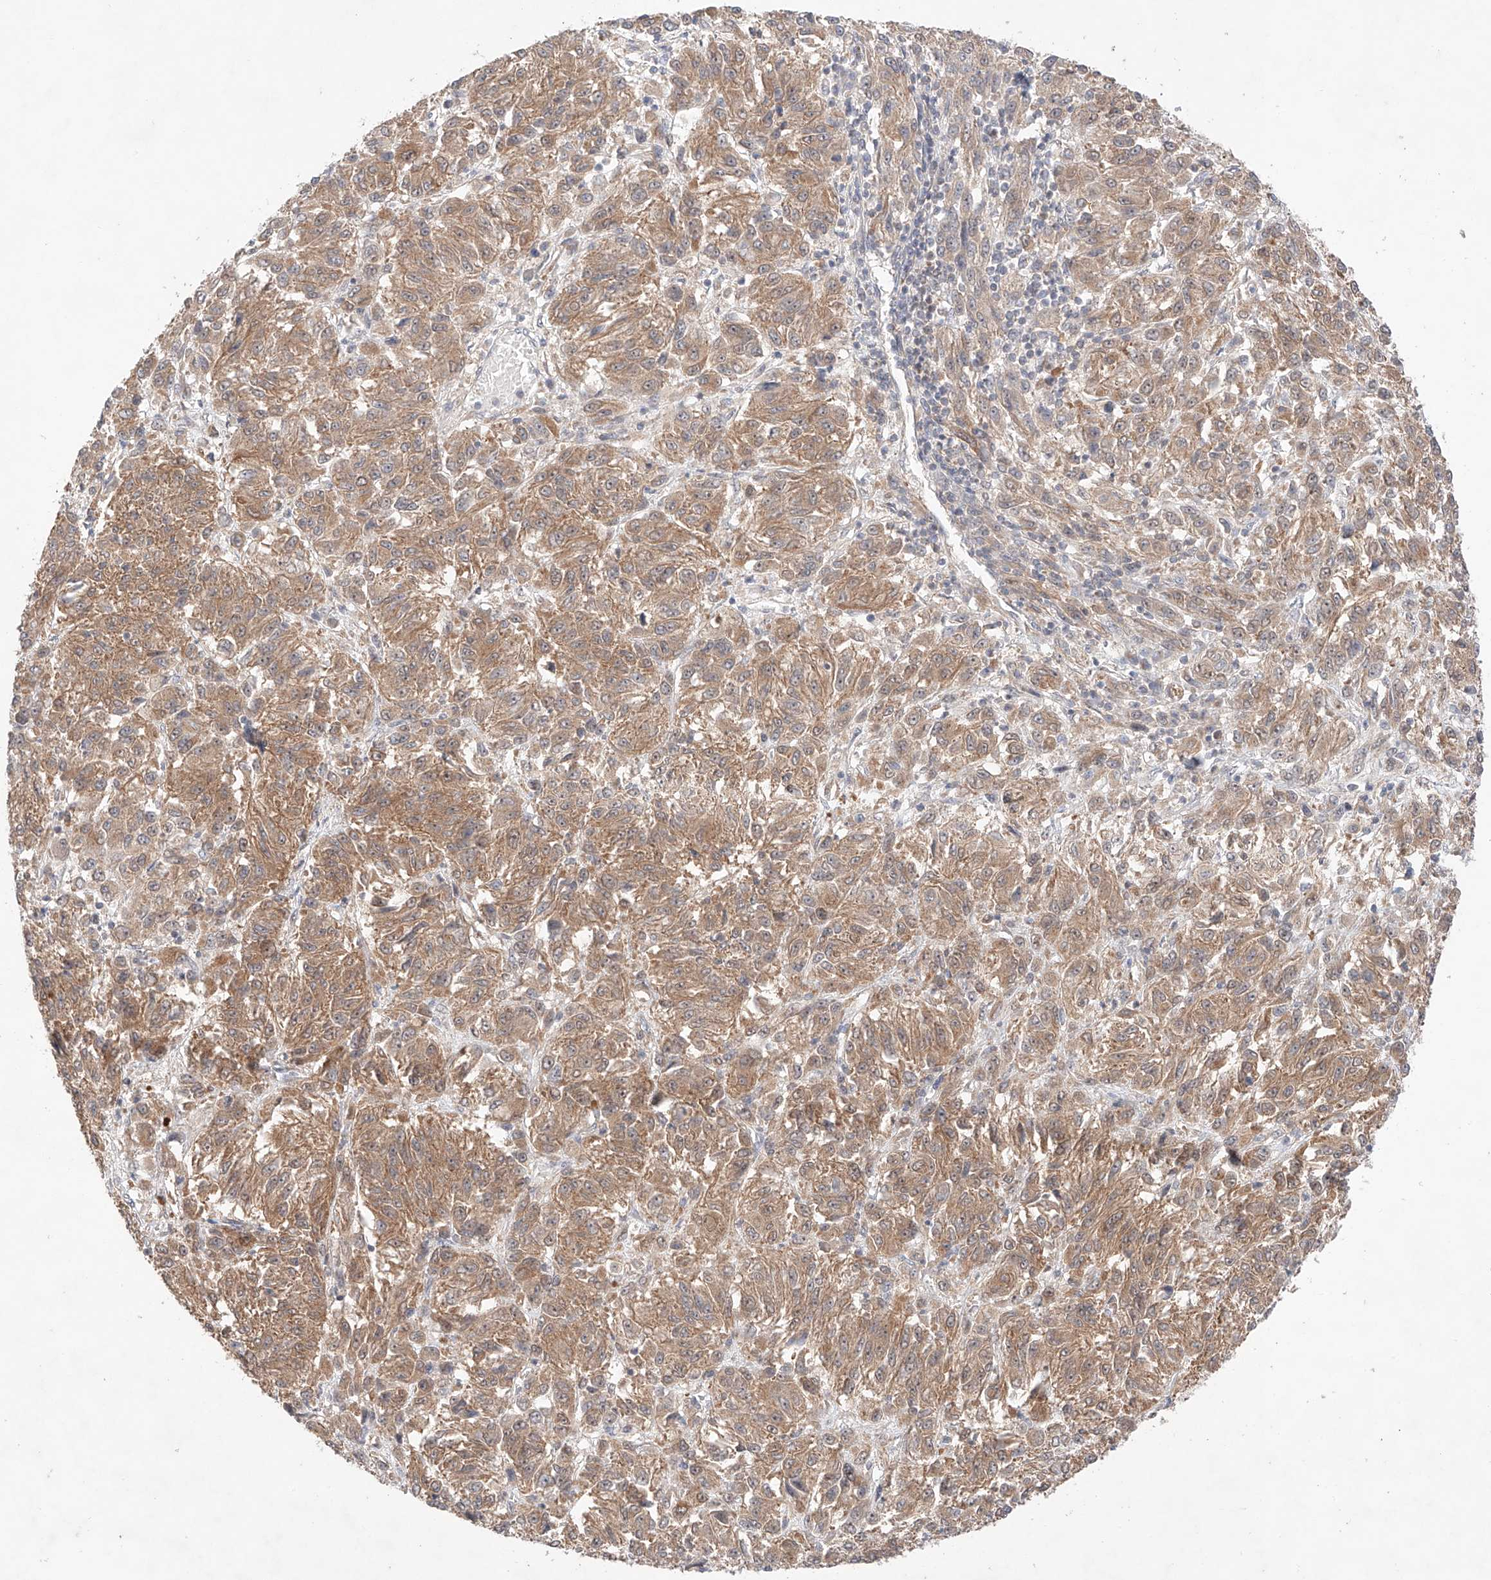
{"staining": {"intensity": "weak", "quantity": ">75%", "location": "cytoplasmic/membranous"}, "tissue": "melanoma", "cell_type": "Tumor cells", "image_type": "cancer", "snomed": [{"axis": "morphology", "description": "Malignant melanoma, Metastatic site"}, {"axis": "topography", "description": "Lung"}], "caption": "IHC micrograph of neoplastic tissue: human melanoma stained using immunohistochemistry reveals low levels of weak protein expression localized specifically in the cytoplasmic/membranous of tumor cells, appearing as a cytoplasmic/membranous brown color.", "gene": "TSR2", "patient": {"sex": "male", "age": 64}}